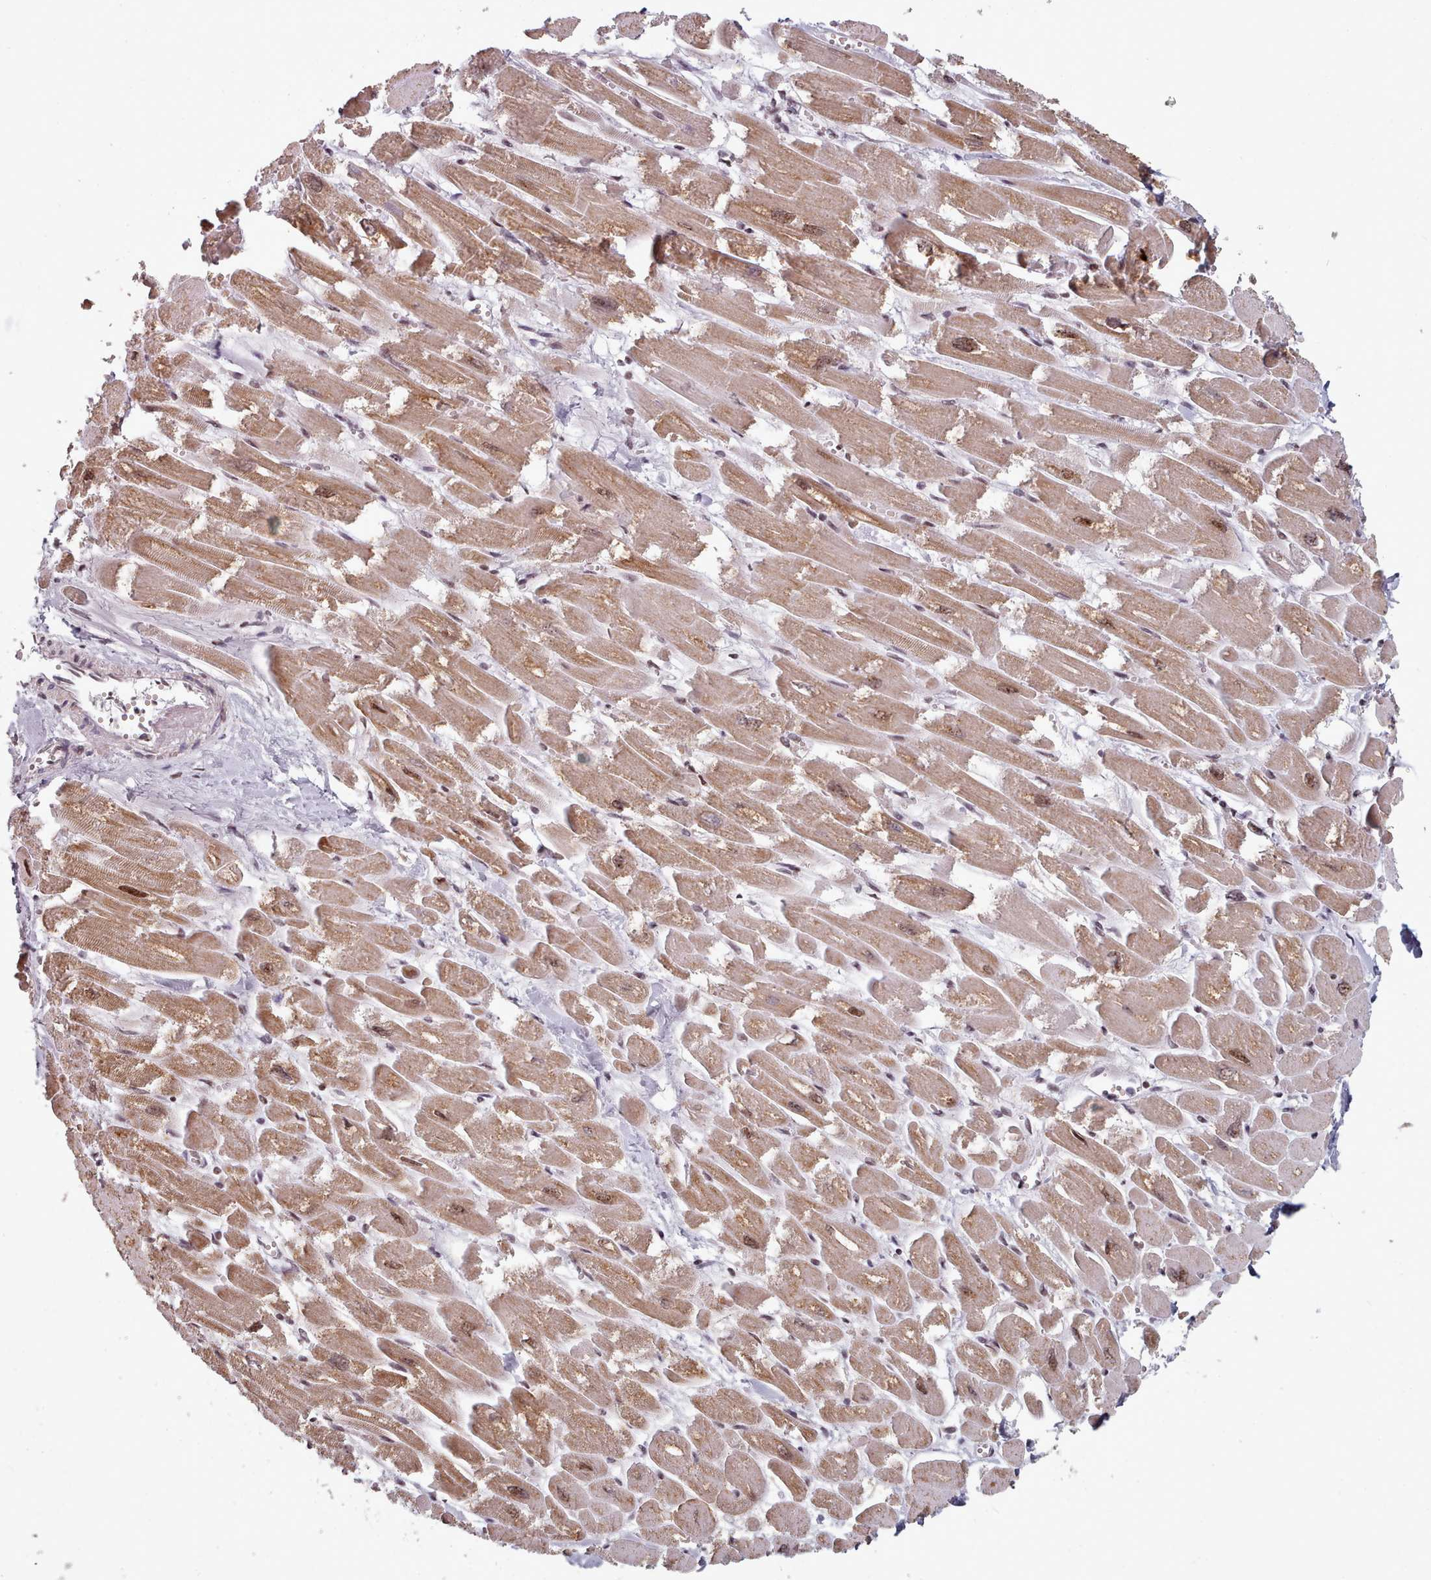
{"staining": {"intensity": "moderate", "quantity": ">75%", "location": "cytoplasmic/membranous,nuclear"}, "tissue": "heart muscle", "cell_type": "Cardiomyocytes", "image_type": "normal", "snomed": [{"axis": "morphology", "description": "Normal tissue, NOS"}, {"axis": "topography", "description": "Heart"}], "caption": "The histopathology image demonstrates immunohistochemical staining of unremarkable heart muscle. There is moderate cytoplasmic/membranous,nuclear positivity is present in approximately >75% of cardiomyocytes.", "gene": "SRSF9", "patient": {"sex": "male", "age": 54}}